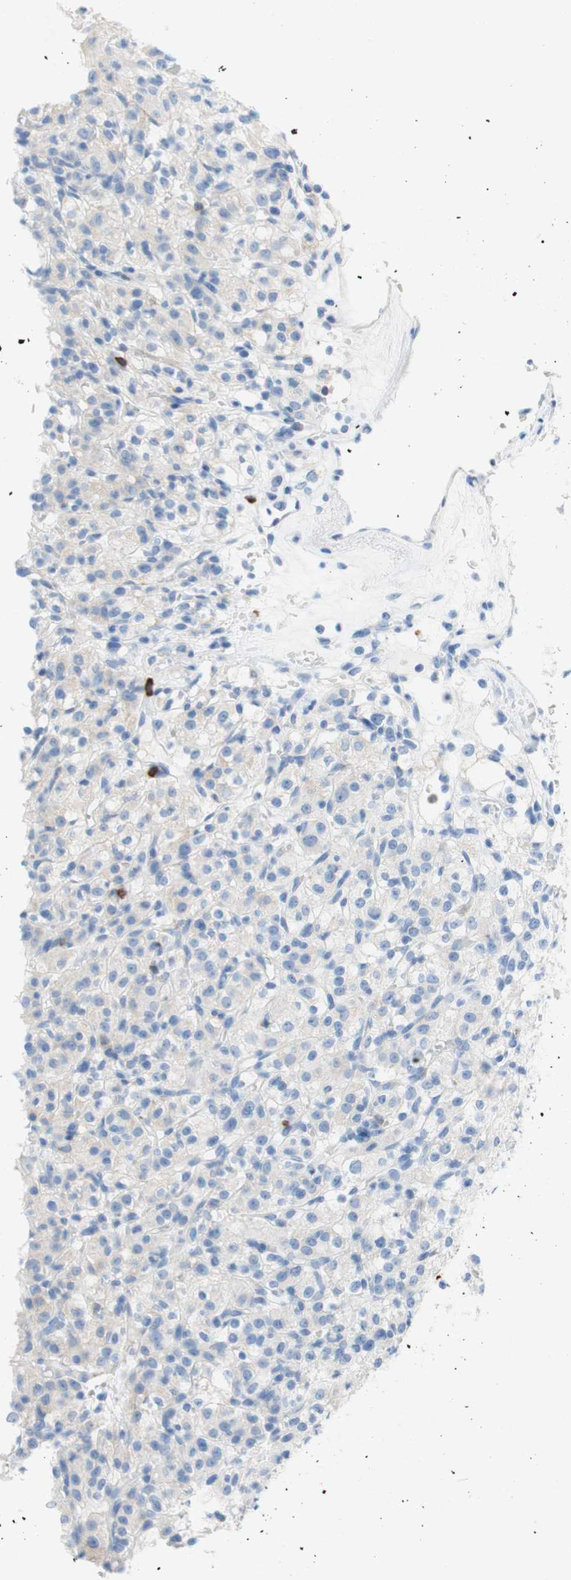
{"staining": {"intensity": "negative", "quantity": "none", "location": "none"}, "tissue": "renal cancer", "cell_type": "Tumor cells", "image_type": "cancer", "snomed": [{"axis": "morphology", "description": "Normal tissue, NOS"}, {"axis": "morphology", "description": "Adenocarcinoma, NOS"}, {"axis": "topography", "description": "Kidney"}], "caption": "Histopathology image shows no significant protein expression in tumor cells of renal cancer. Nuclei are stained in blue.", "gene": "CEACAM1", "patient": {"sex": "female", "age": 72}}